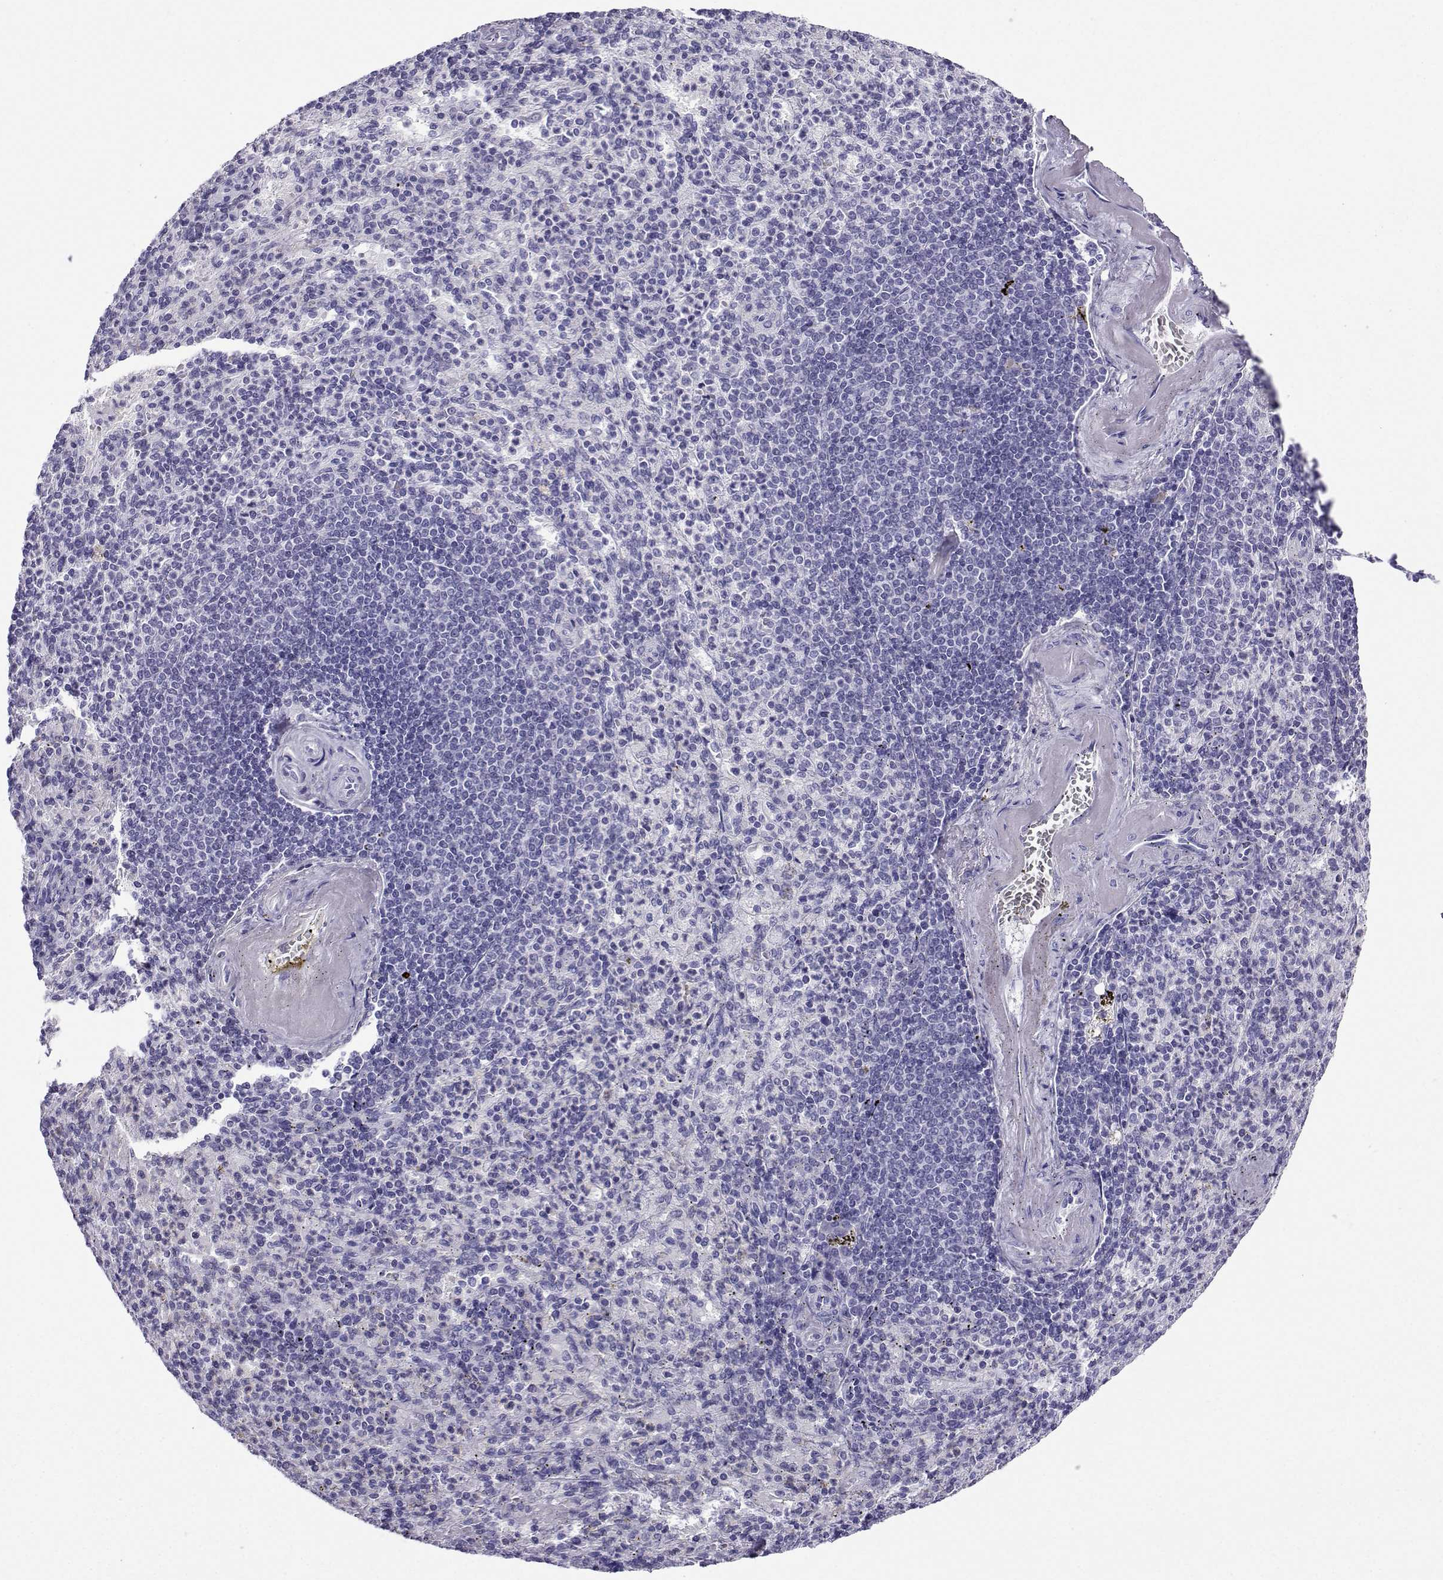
{"staining": {"intensity": "negative", "quantity": "none", "location": "none"}, "tissue": "spleen", "cell_type": "Cells in red pulp", "image_type": "normal", "snomed": [{"axis": "morphology", "description": "Normal tissue, NOS"}, {"axis": "topography", "description": "Spleen"}], "caption": "Immunohistochemistry (IHC) image of unremarkable human spleen stained for a protein (brown), which displays no positivity in cells in red pulp. (Immunohistochemistry, brightfield microscopy, high magnification).", "gene": "CRYBB1", "patient": {"sex": "female", "age": 74}}